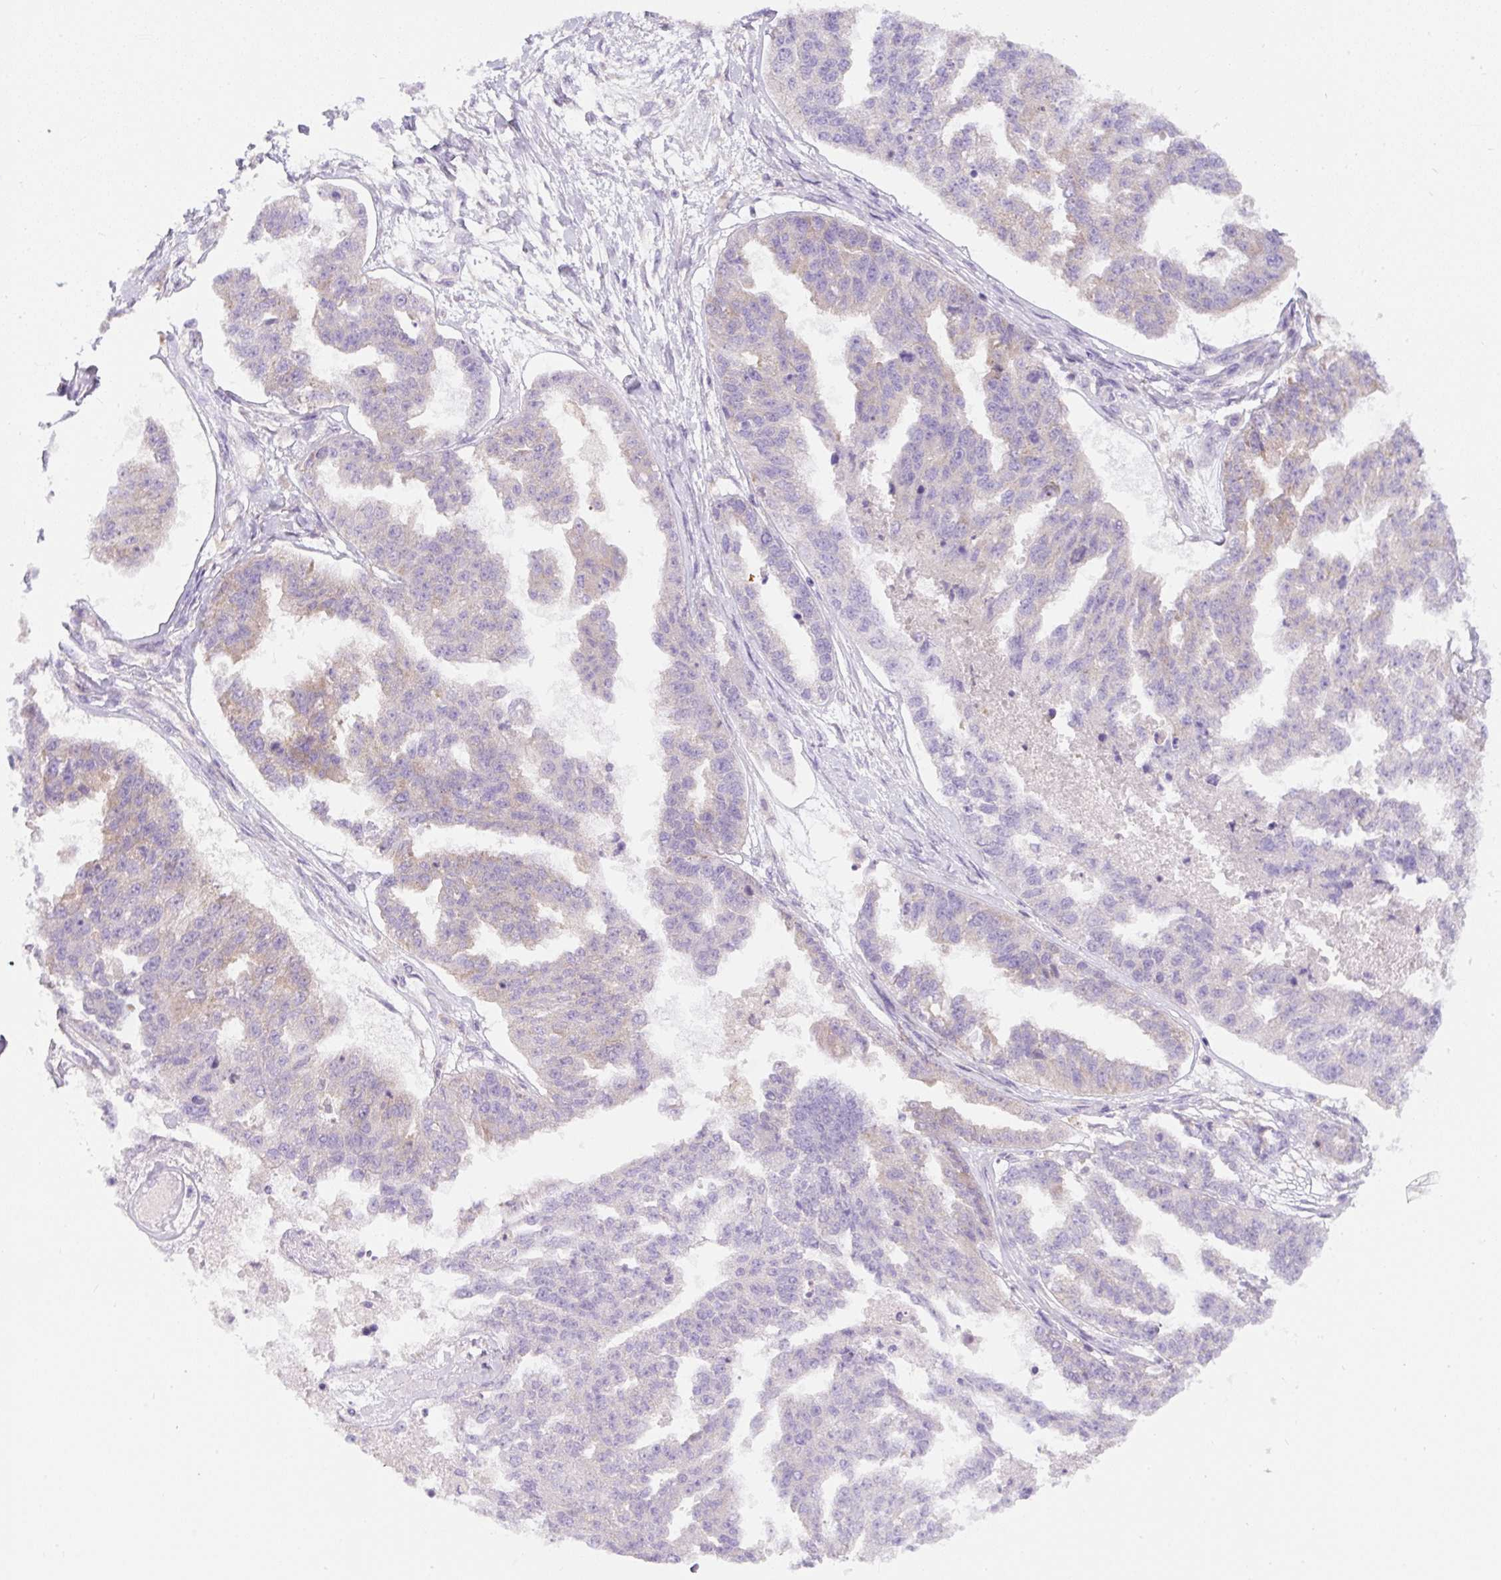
{"staining": {"intensity": "weak", "quantity": "<25%", "location": "cytoplasmic/membranous"}, "tissue": "ovarian cancer", "cell_type": "Tumor cells", "image_type": "cancer", "snomed": [{"axis": "morphology", "description": "Cystadenocarcinoma, serous, NOS"}, {"axis": "topography", "description": "Ovary"}], "caption": "This histopathology image is of serous cystadenocarcinoma (ovarian) stained with immunohistochemistry to label a protein in brown with the nuclei are counter-stained blue. There is no positivity in tumor cells. (DAB (3,3'-diaminobenzidine) immunohistochemistry (IHC) visualized using brightfield microscopy, high magnification).", "gene": "DAPK1", "patient": {"sex": "female", "age": 58}}